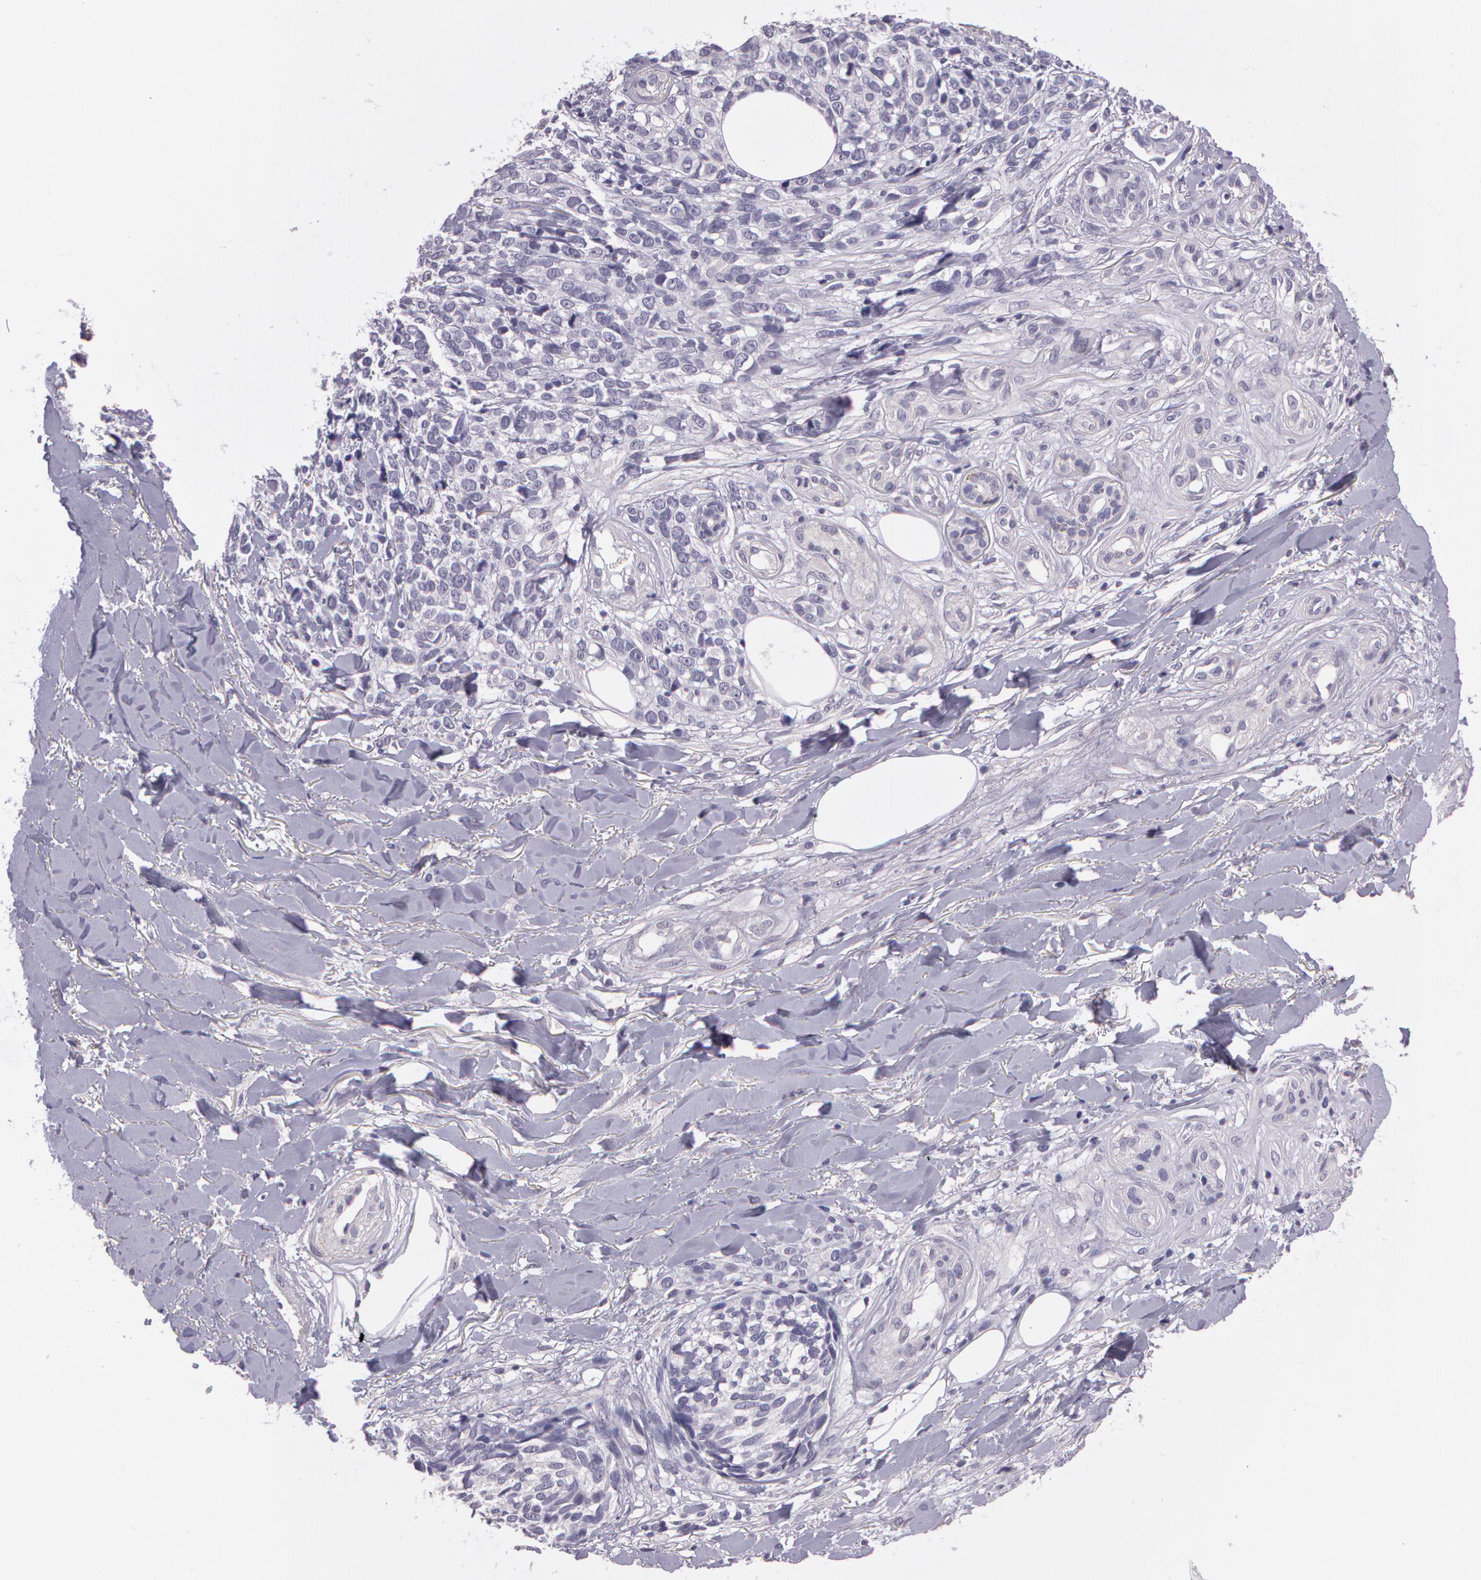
{"staining": {"intensity": "negative", "quantity": "none", "location": "none"}, "tissue": "melanoma", "cell_type": "Tumor cells", "image_type": "cancer", "snomed": [{"axis": "morphology", "description": "Malignant melanoma, NOS"}, {"axis": "topography", "description": "Skin"}], "caption": "Immunohistochemistry of melanoma reveals no positivity in tumor cells. (Brightfield microscopy of DAB (3,3'-diaminobenzidine) immunohistochemistry at high magnification).", "gene": "G2E3", "patient": {"sex": "female", "age": 85}}